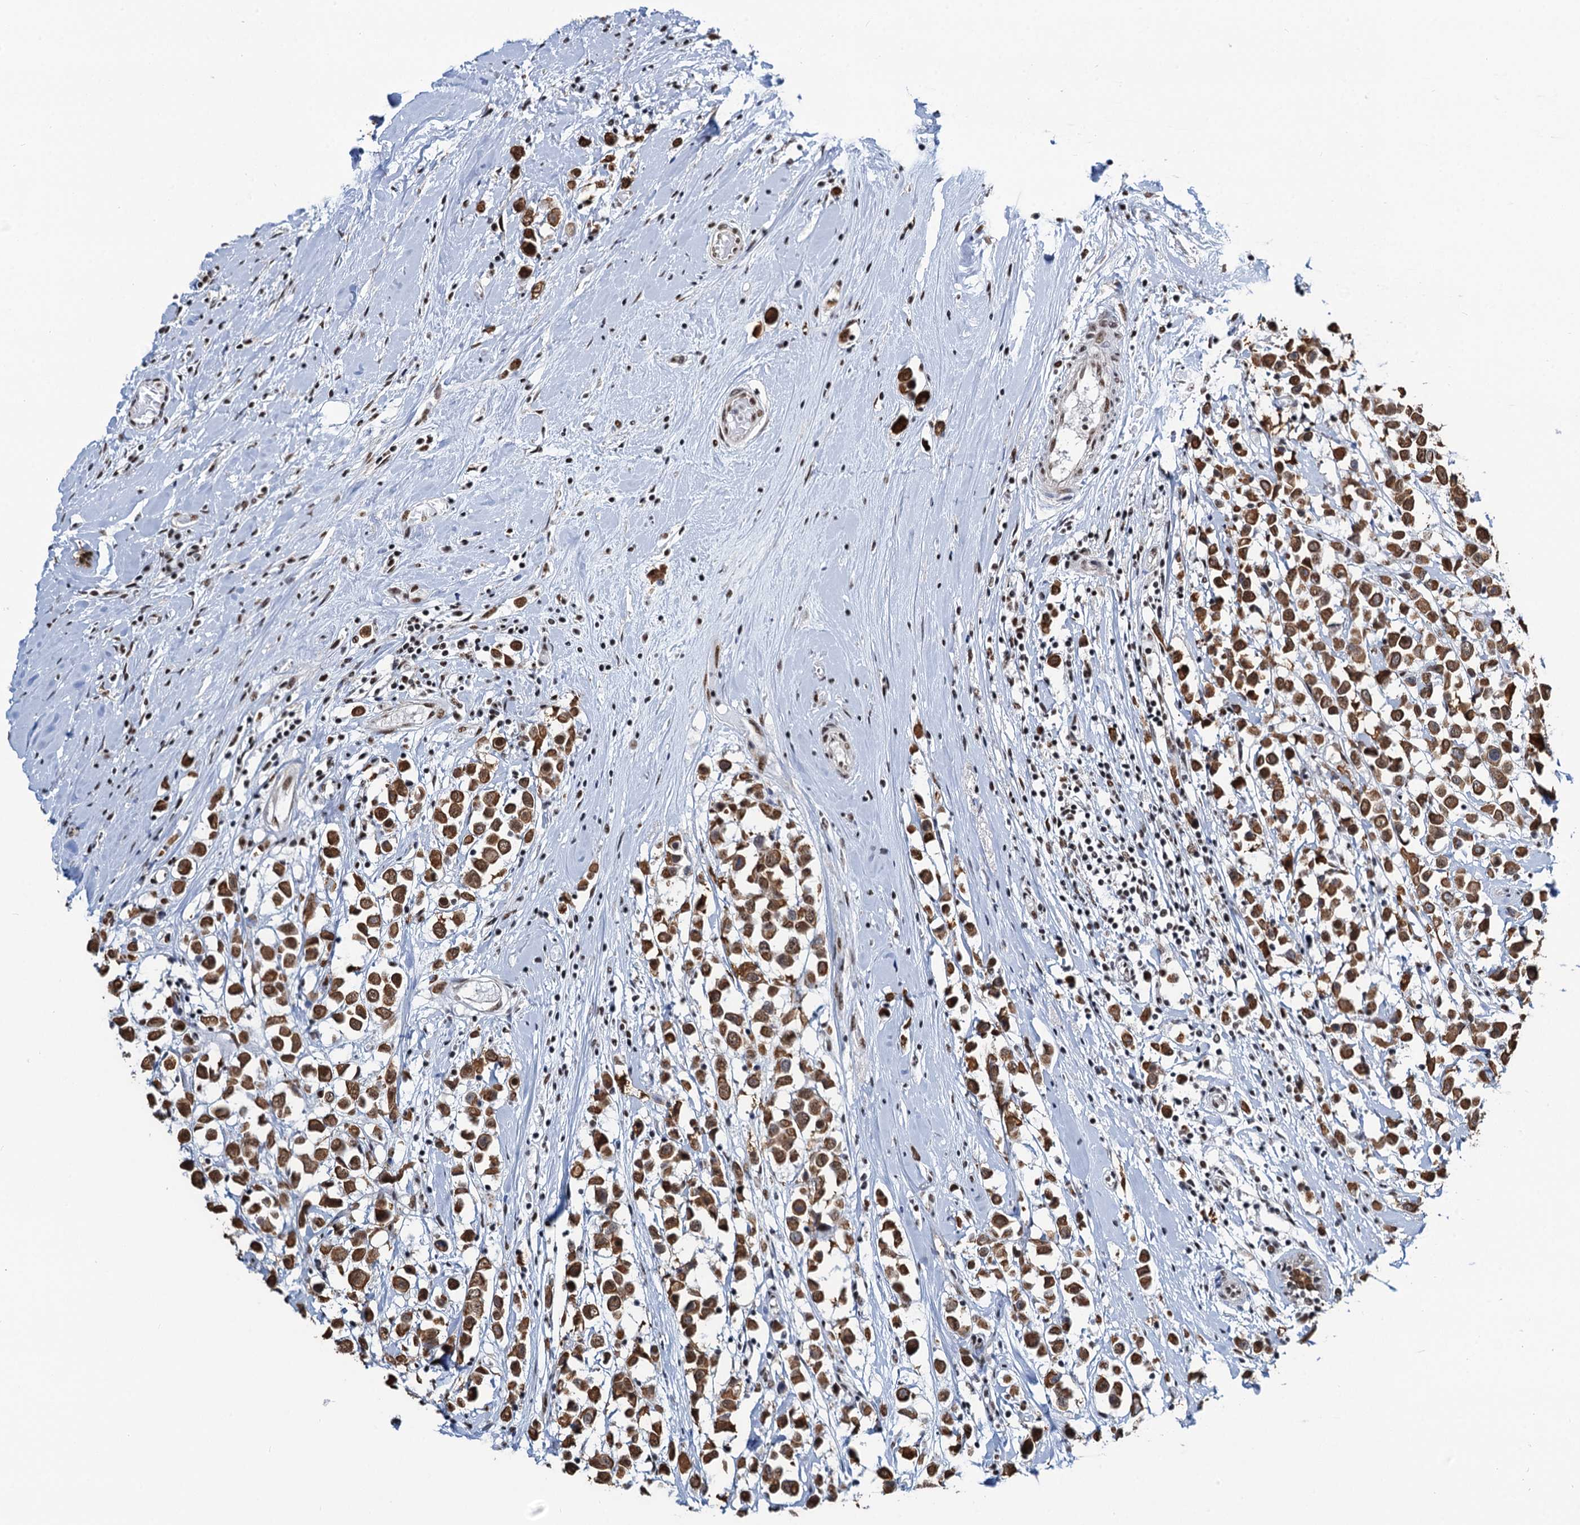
{"staining": {"intensity": "strong", "quantity": ">75%", "location": "cytoplasmic/membranous"}, "tissue": "breast cancer", "cell_type": "Tumor cells", "image_type": "cancer", "snomed": [{"axis": "morphology", "description": "Duct carcinoma"}, {"axis": "topography", "description": "Breast"}], "caption": "Immunohistochemical staining of human breast intraductal carcinoma displays high levels of strong cytoplasmic/membranous protein expression in approximately >75% of tumor cells.", "gene": "ZNF609", "patient": {"sex": "female", "age": 61}}